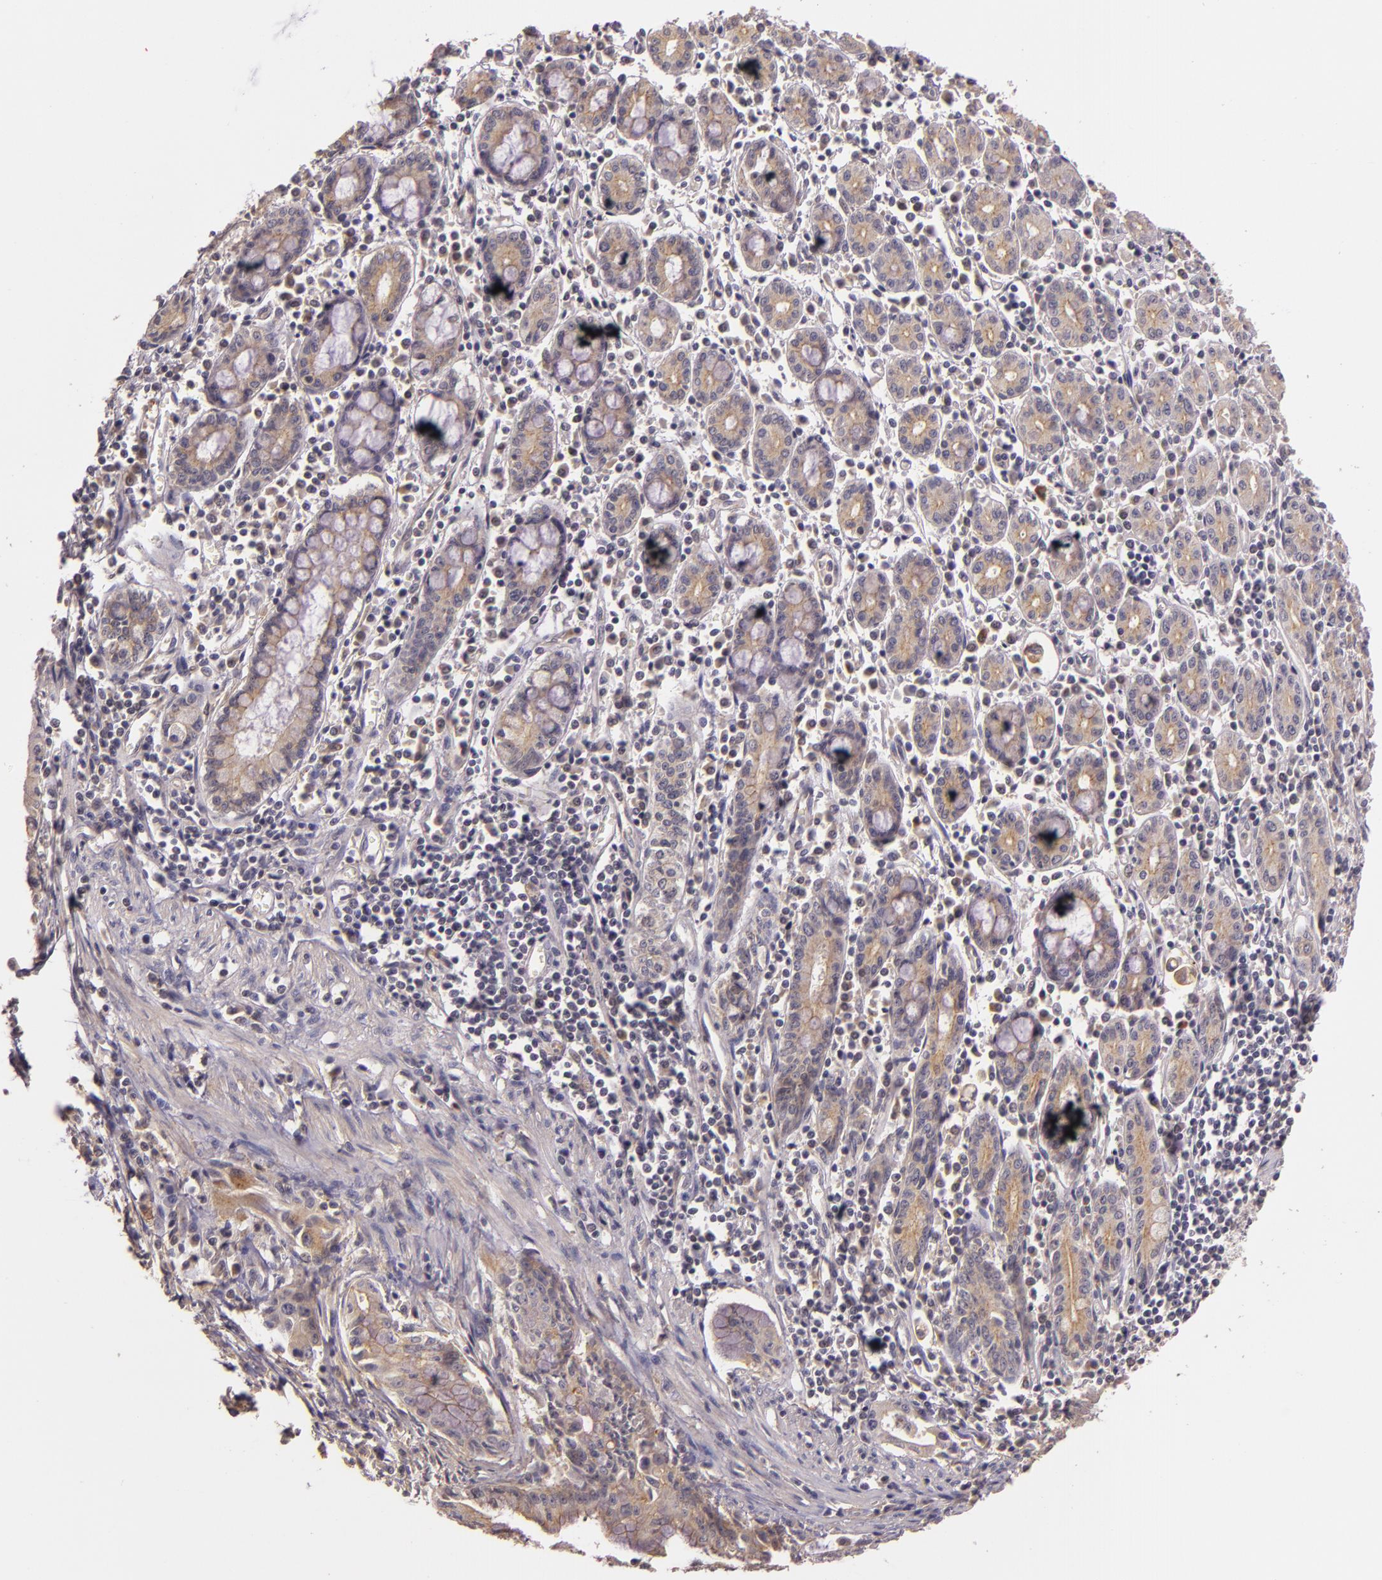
{"staining": {"intensity": "weak", "quantity": ">75%", "location": "cytoplasmic/membranous"}, "tissue": "pancreatic cancer", "cell_type": "Tumor cells", "image_type": "cancer", "snomed": [{"axis": "morphology", "description": "Adenocarcinoma, NOS"}, {"axis": "topography", "description": "Pancreas"}], "caption": "Weak cytoplasmic/membranous expression for a protein is present in about >75% of tumor cells of pancreatic cancer (adenocarcinoma) using immunohistochemistry (IHC).", "gene": "ARMH4", "patient": {"sex": "male", "age": 59}}